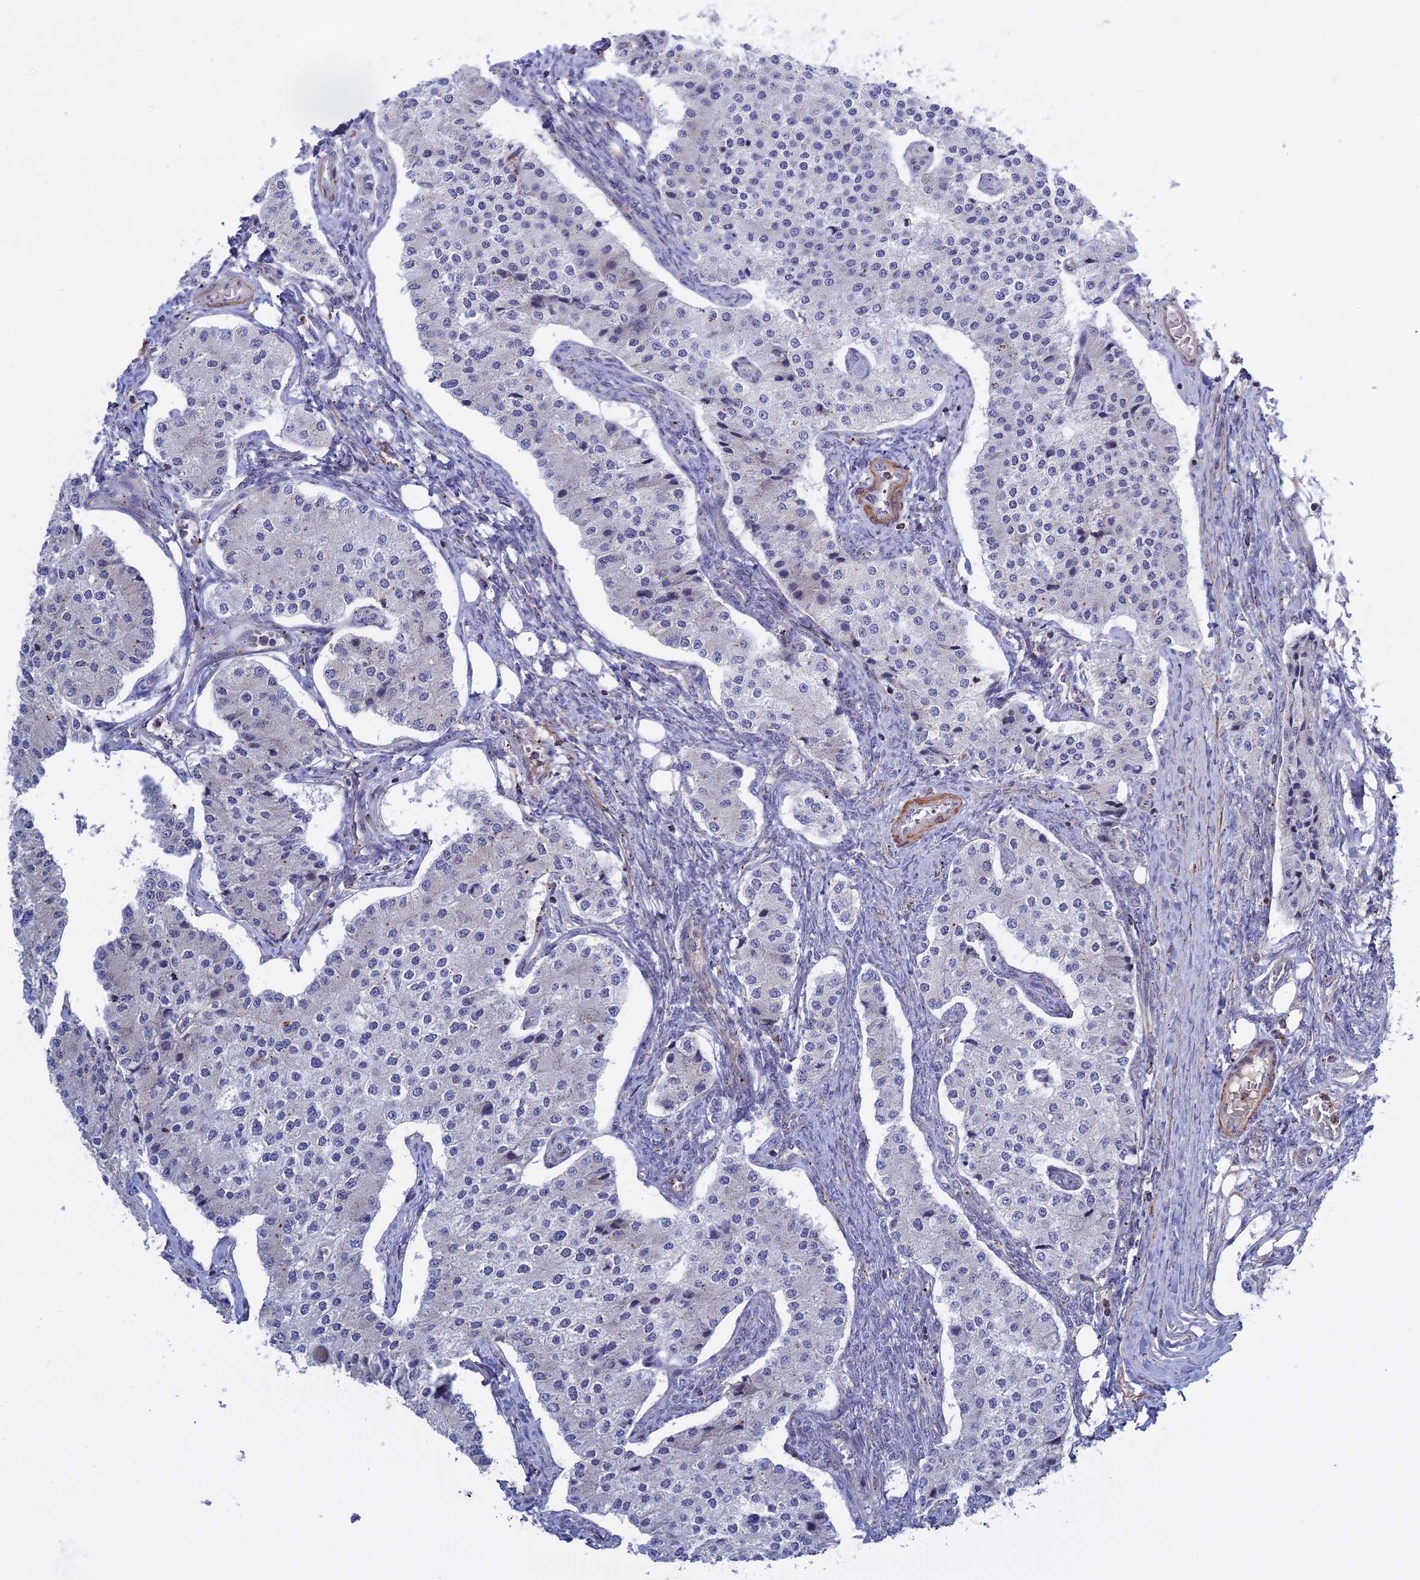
{"staining": {"intensity": "negative", "quantity": "none", "location": "none"}, "tissue": "carcinoid", "cell_type": "Tumor cells", "image_type": "cancer", "snomed": [{"axis": "morphology", "description": "Carcinoid, malignant, NOS"}, {"axis": "topography", "description": "Colon"}], "caption": "A micrograph of human carcinoid is negative for staining in tumor cells. (DAB immunohistochemistry (IHC) visualized using brightfield microscopy, high magnification).", "gene": "LYPD5", "patient": {"sex": "female", "age": 52}}